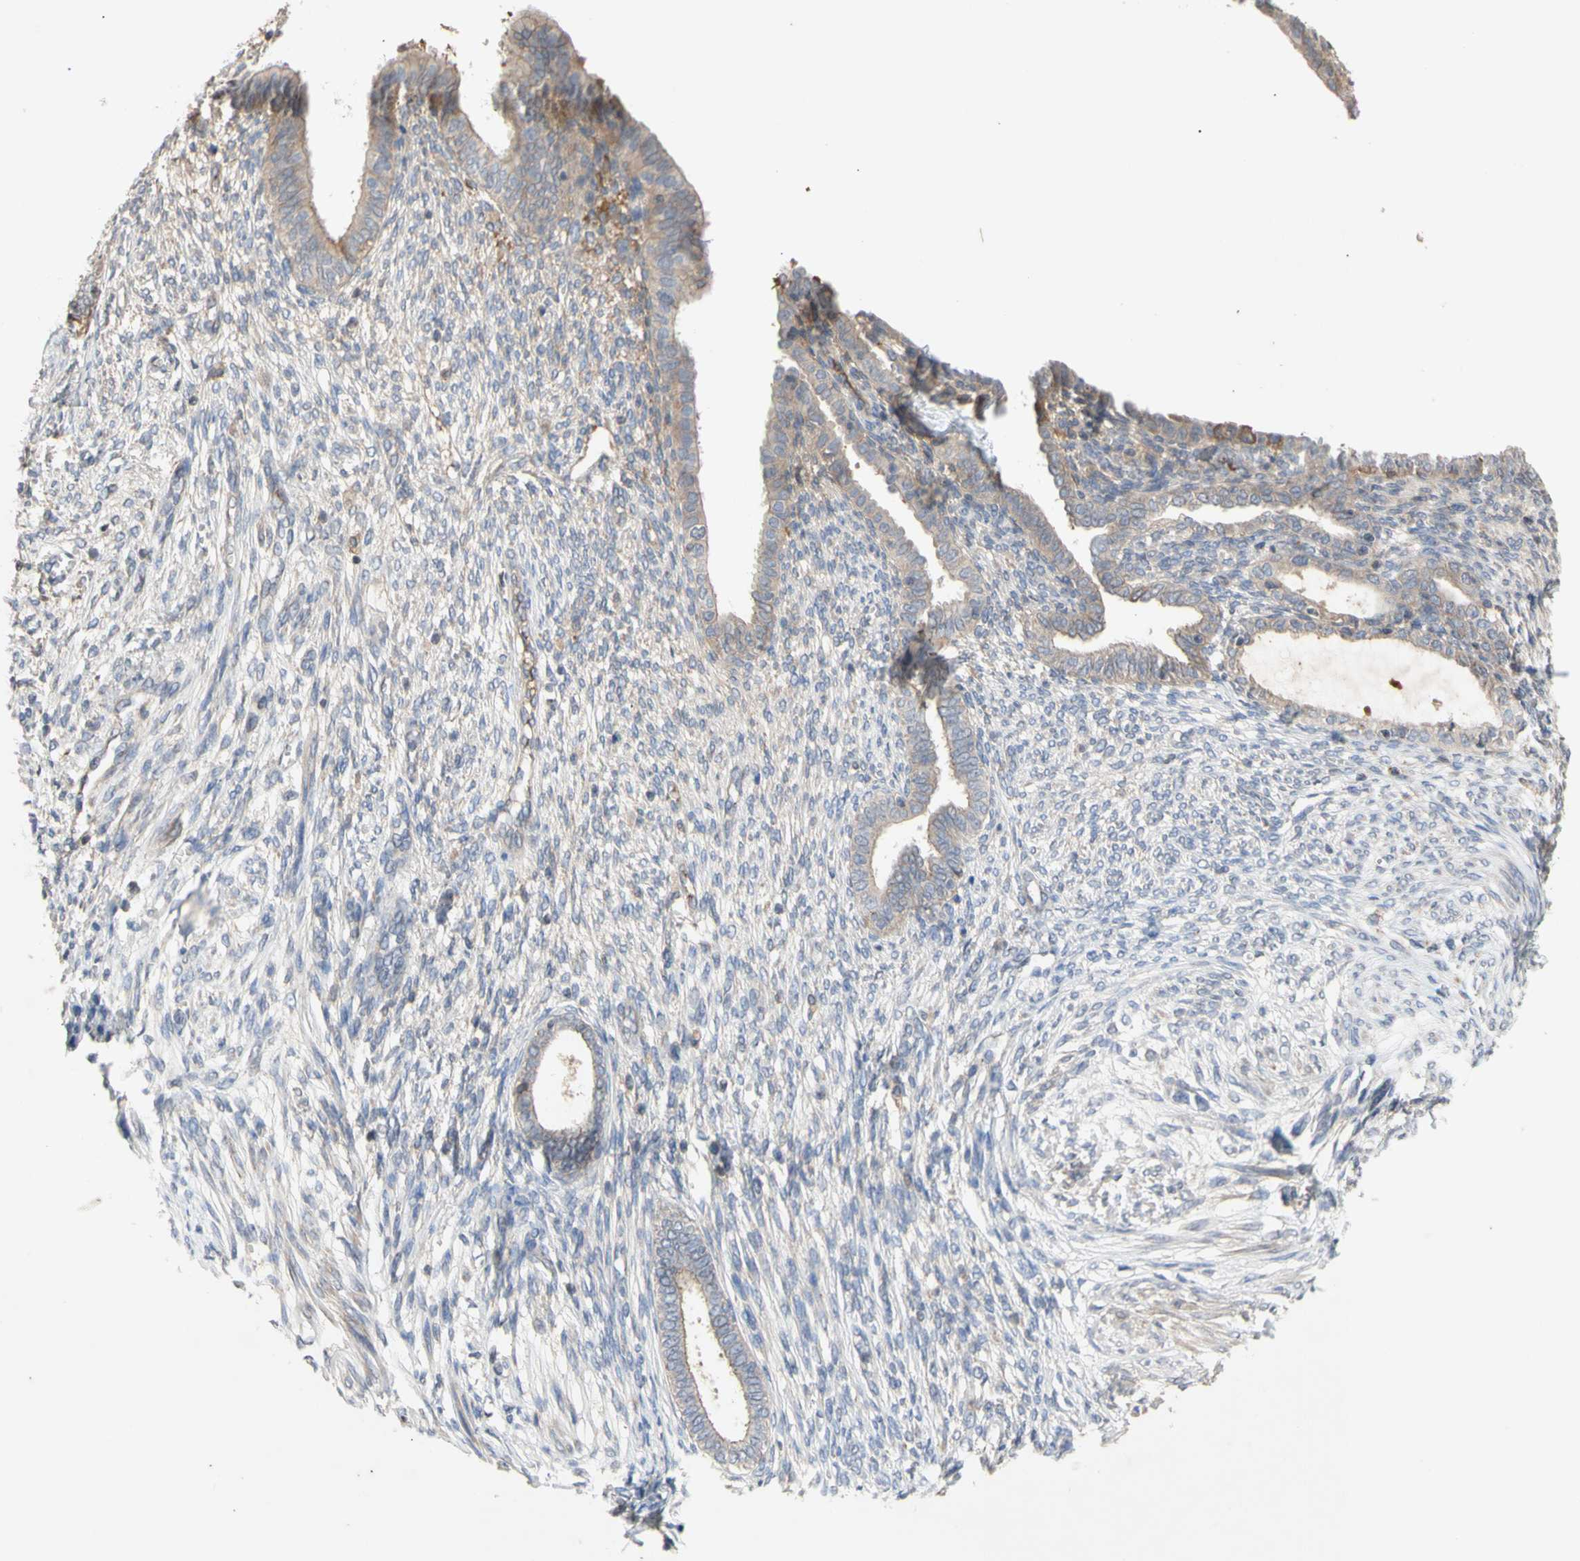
{"staining": {"intensity": "moderate", "quantity": "<25%", "location": "cytoplasmic/membranous"}, "tissue": "endometrium", "cell_type": "Cells in endometrial stroma", "image_type": "normal", "snomed": [{"axis": "morphology", "description": "Normal tissue, NOS"}, {"axis": "topography", "description": "Endometrium"}], "caption": "The histopathology image demonstrates staining of benign endometrium, revealing moderate cytoplasmic/membranous protein positivity (brown color) within cells in endometrial stroma. (brown staining indicates protein expression, while blue staining denotes nuclei).", "gene": "NECTIN3", "patient": {"sex": "female", "age": 72}}